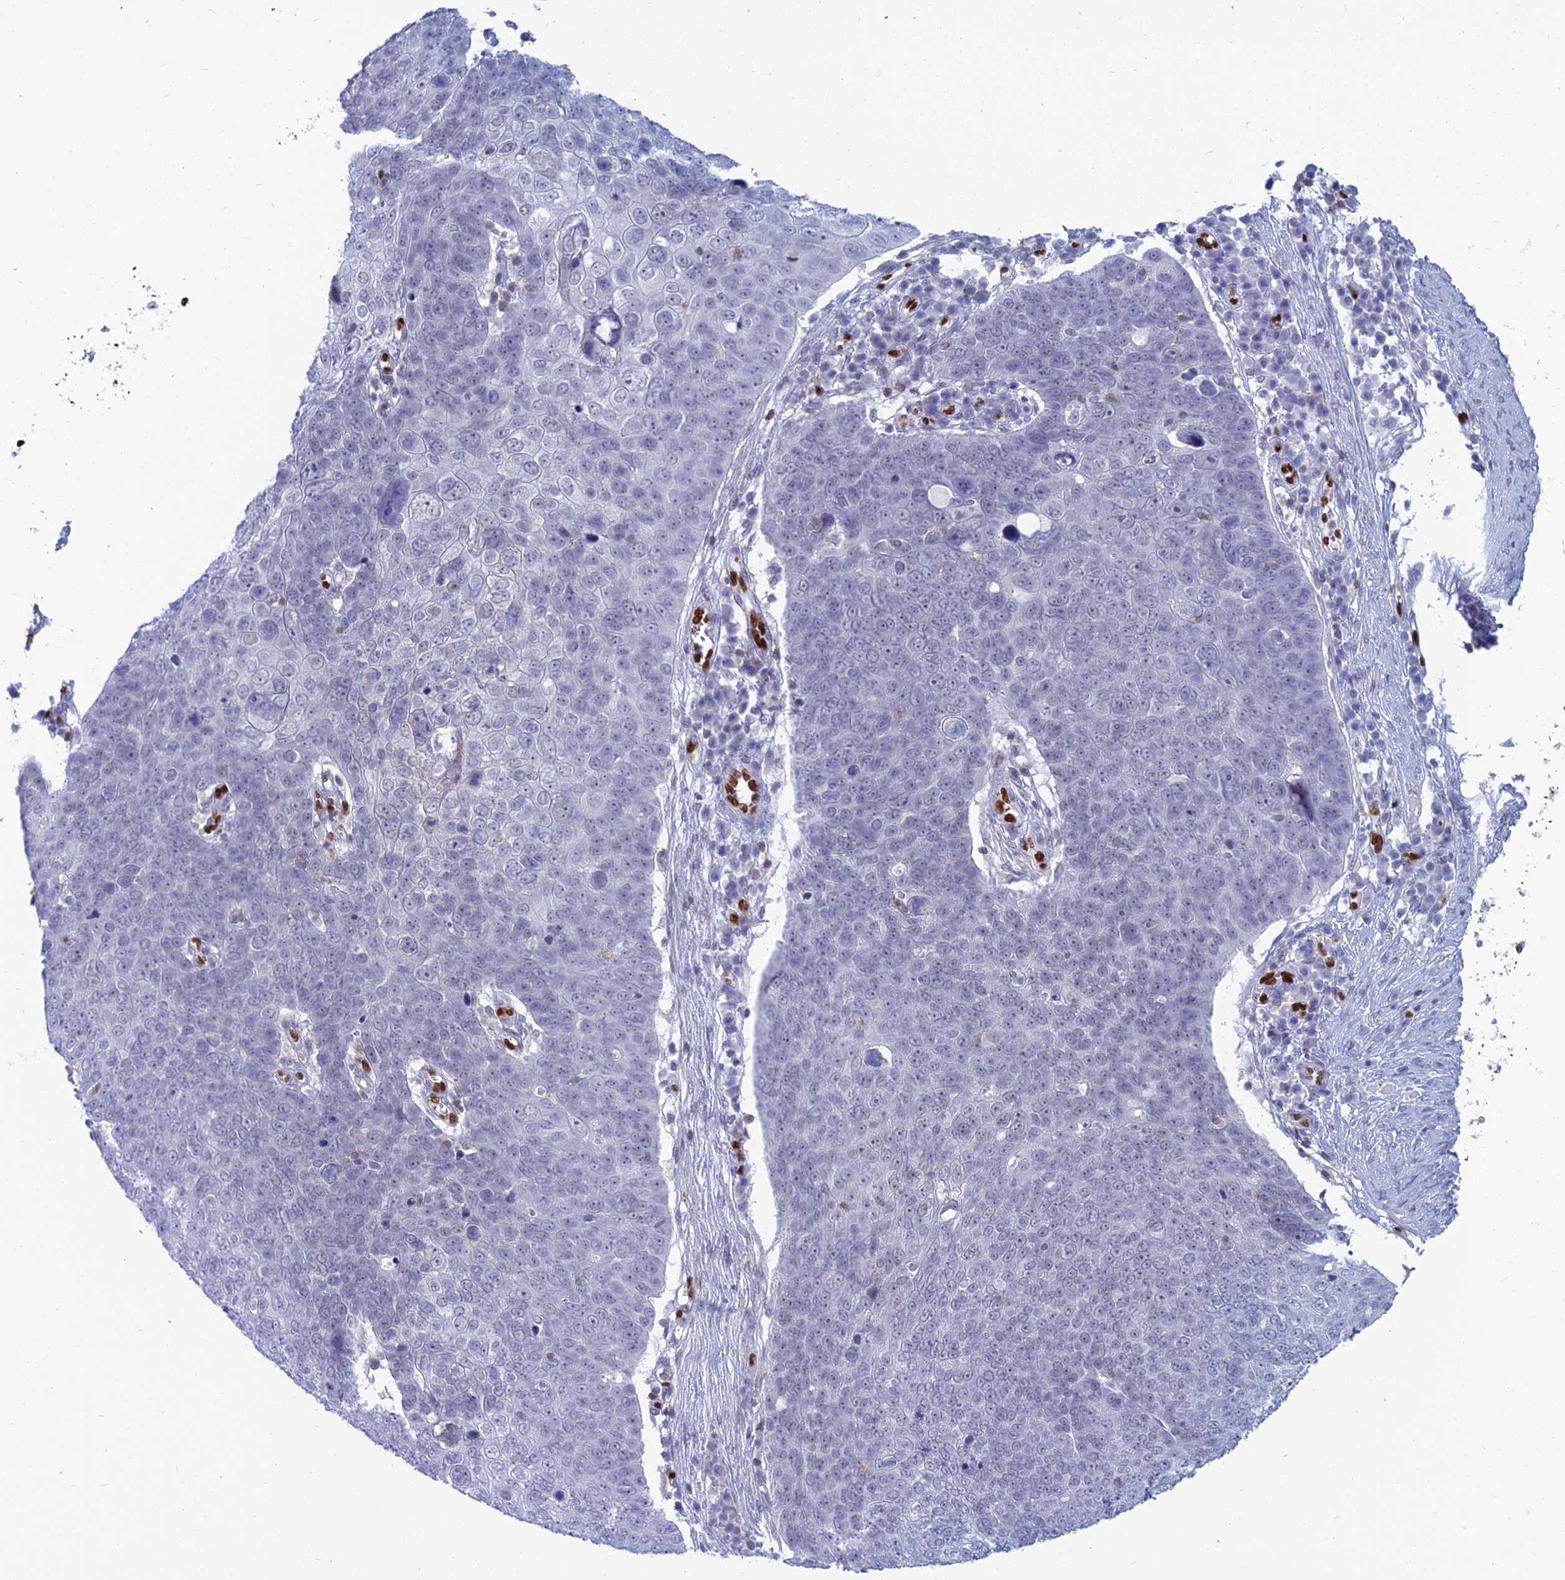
{"staining": {"intensity": "negative", "quantity": "none", "location": "none"}, "tissue": "skin cancer", "cell_type": "Tumor cells", "image_type": "cancer", "snomed": [{"axis": "morphology", "description": "Squamous cell carcinoma, NOS"}, {"axis": "topography", "description": "Skin"}], "caption": "Human skin cancer (squamous cell carcinoma) stained for a protein using immunohistochemistry (IHC) displays no staining in tumor cells.", "gene": "NOL4L", "patient": {"sex": "male", "age": 71}}